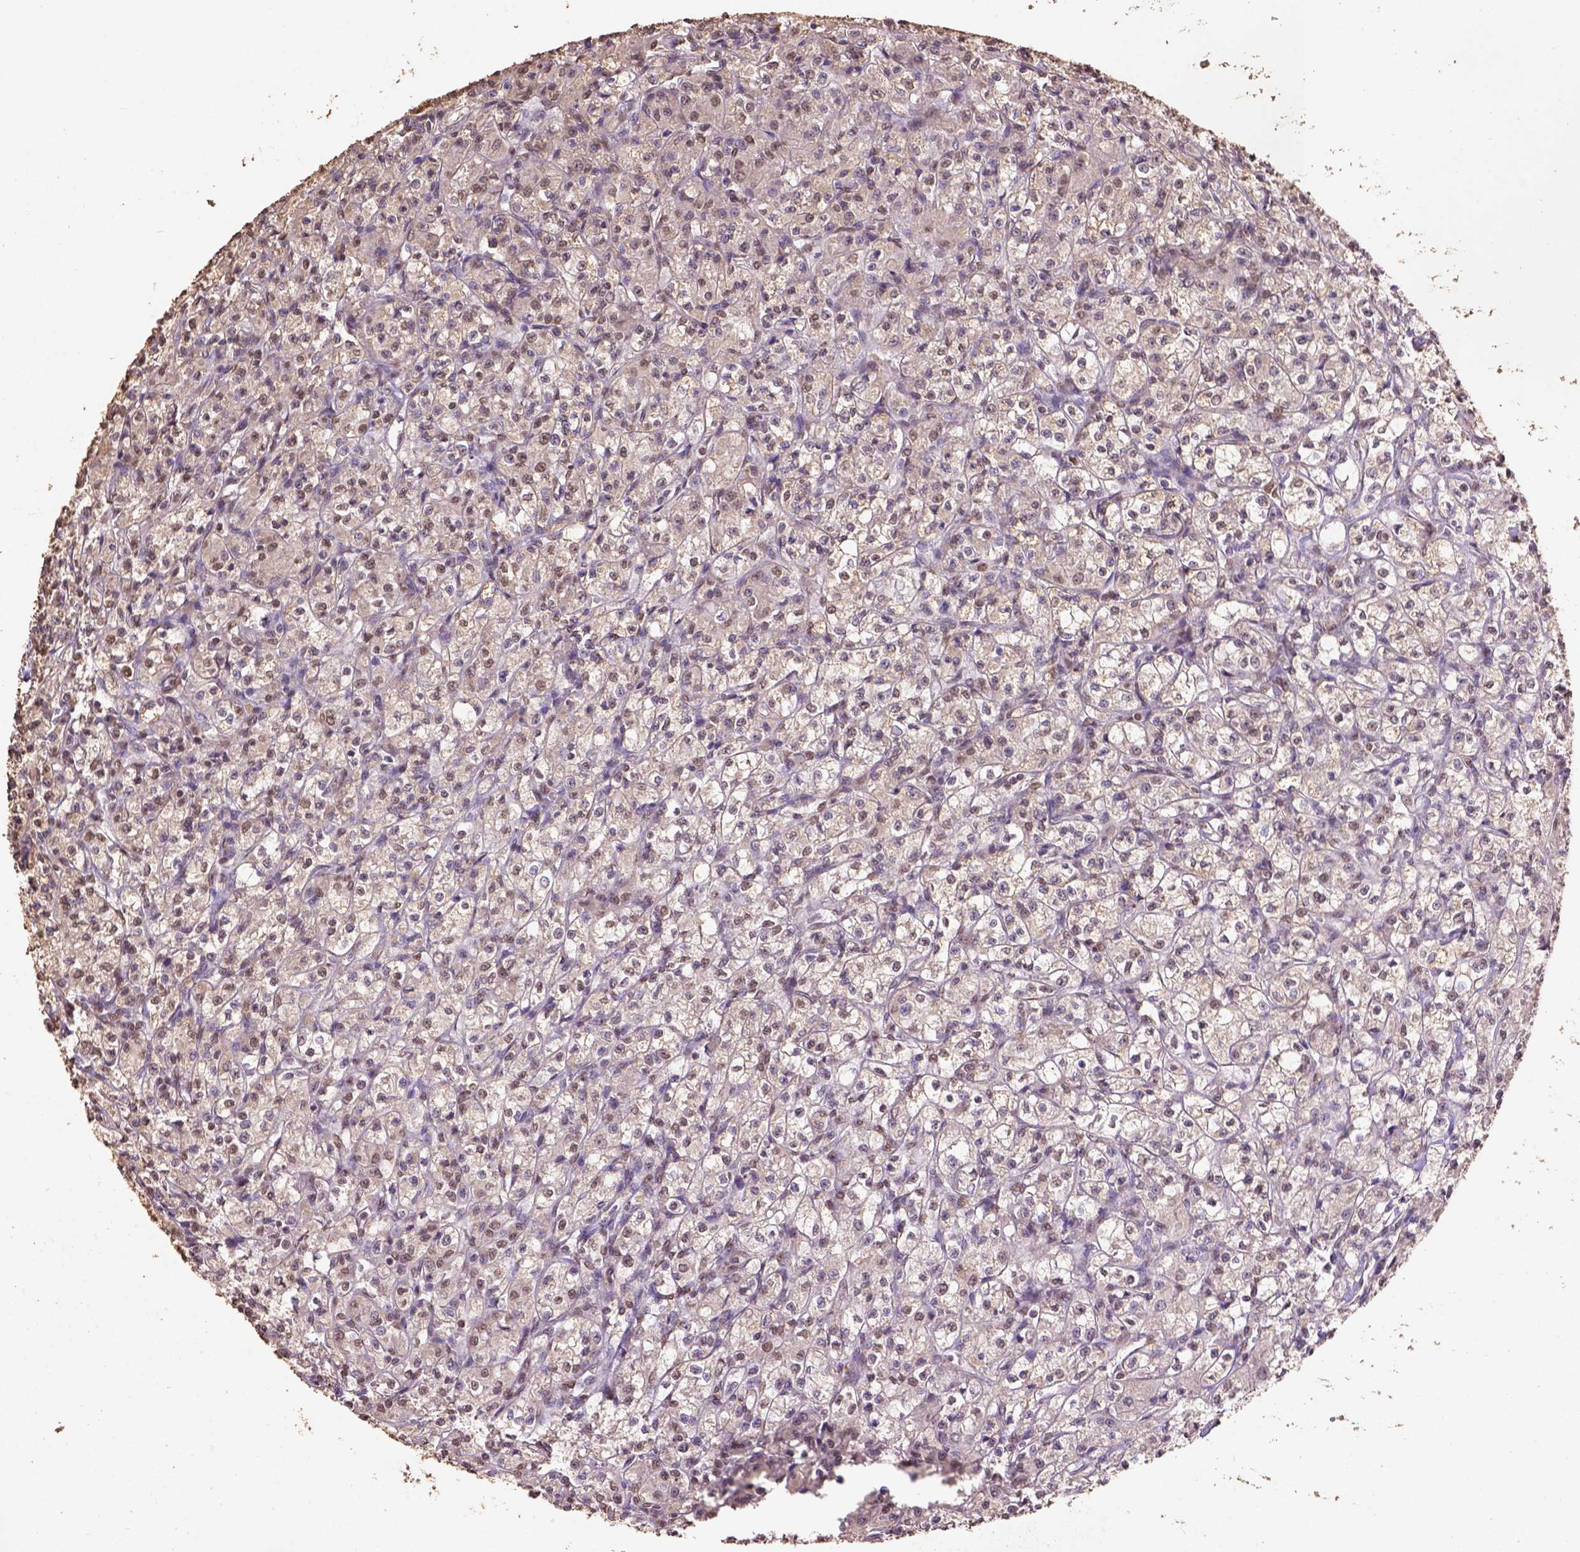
{"staining": {"intensity": "moderate", "quantity": "<25%", "location": "nuclear"}, "tissue": "renal cancer", "cell_type": "Tumor cells", "image_type": "cancer", "snomed": [{"axis": "morphology", "description": "Adenocarcinoma, NOS"}, {"axis": "topography", "description": "Kidney"}], "caption": "A brown stain labels moderate nuclear positivity of a protein in human adenocarcinoma (renal) tumor cells. (DAB (3,3'-diaminobenzidine) IHC, brown staining for protein, blue staining for nuclei).", "gene": "CSTF2T", "patient": {"sex": "female", "age": 70}}